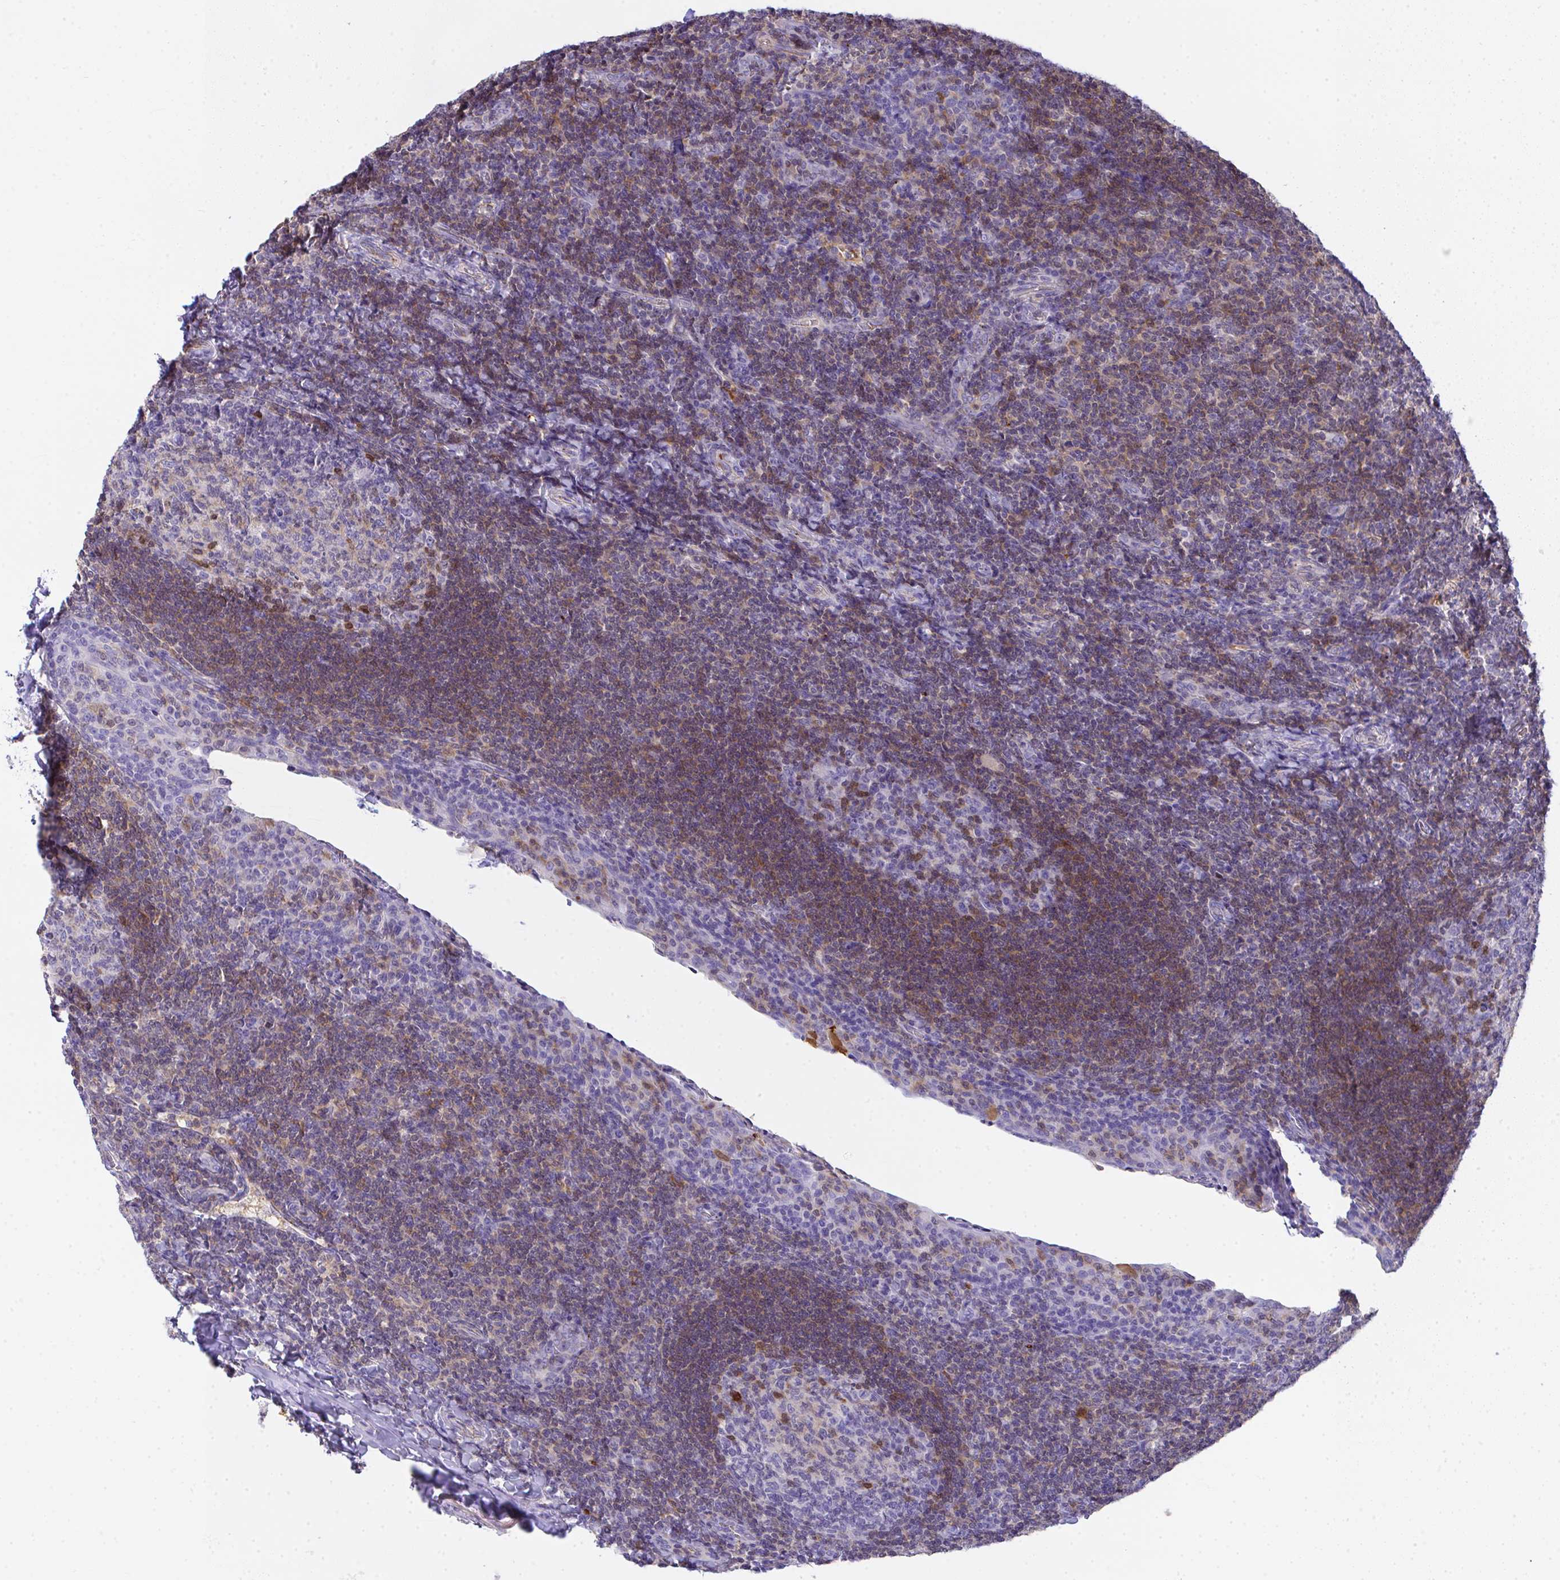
{"staining": {"intensity": "moderate", "quantity": "<25%", "location": "cytoplasmic/membranous"}, "tissue": "tonsil", "cell_type": "Germinal center cells", "image_type": "normal", "snomed": [{"axis": "morphology", "description": "Normal tissue, NOS"}, {"axis": "topography", "description": "Tonsil"}], "caption": "Moderate cytoplasmic/membranous positivity is seen in approximately <25% of germinal center cells in normal tonsil.", "gene": "TNFAIP8", "patient": {"sex": "male", "age": 17}}